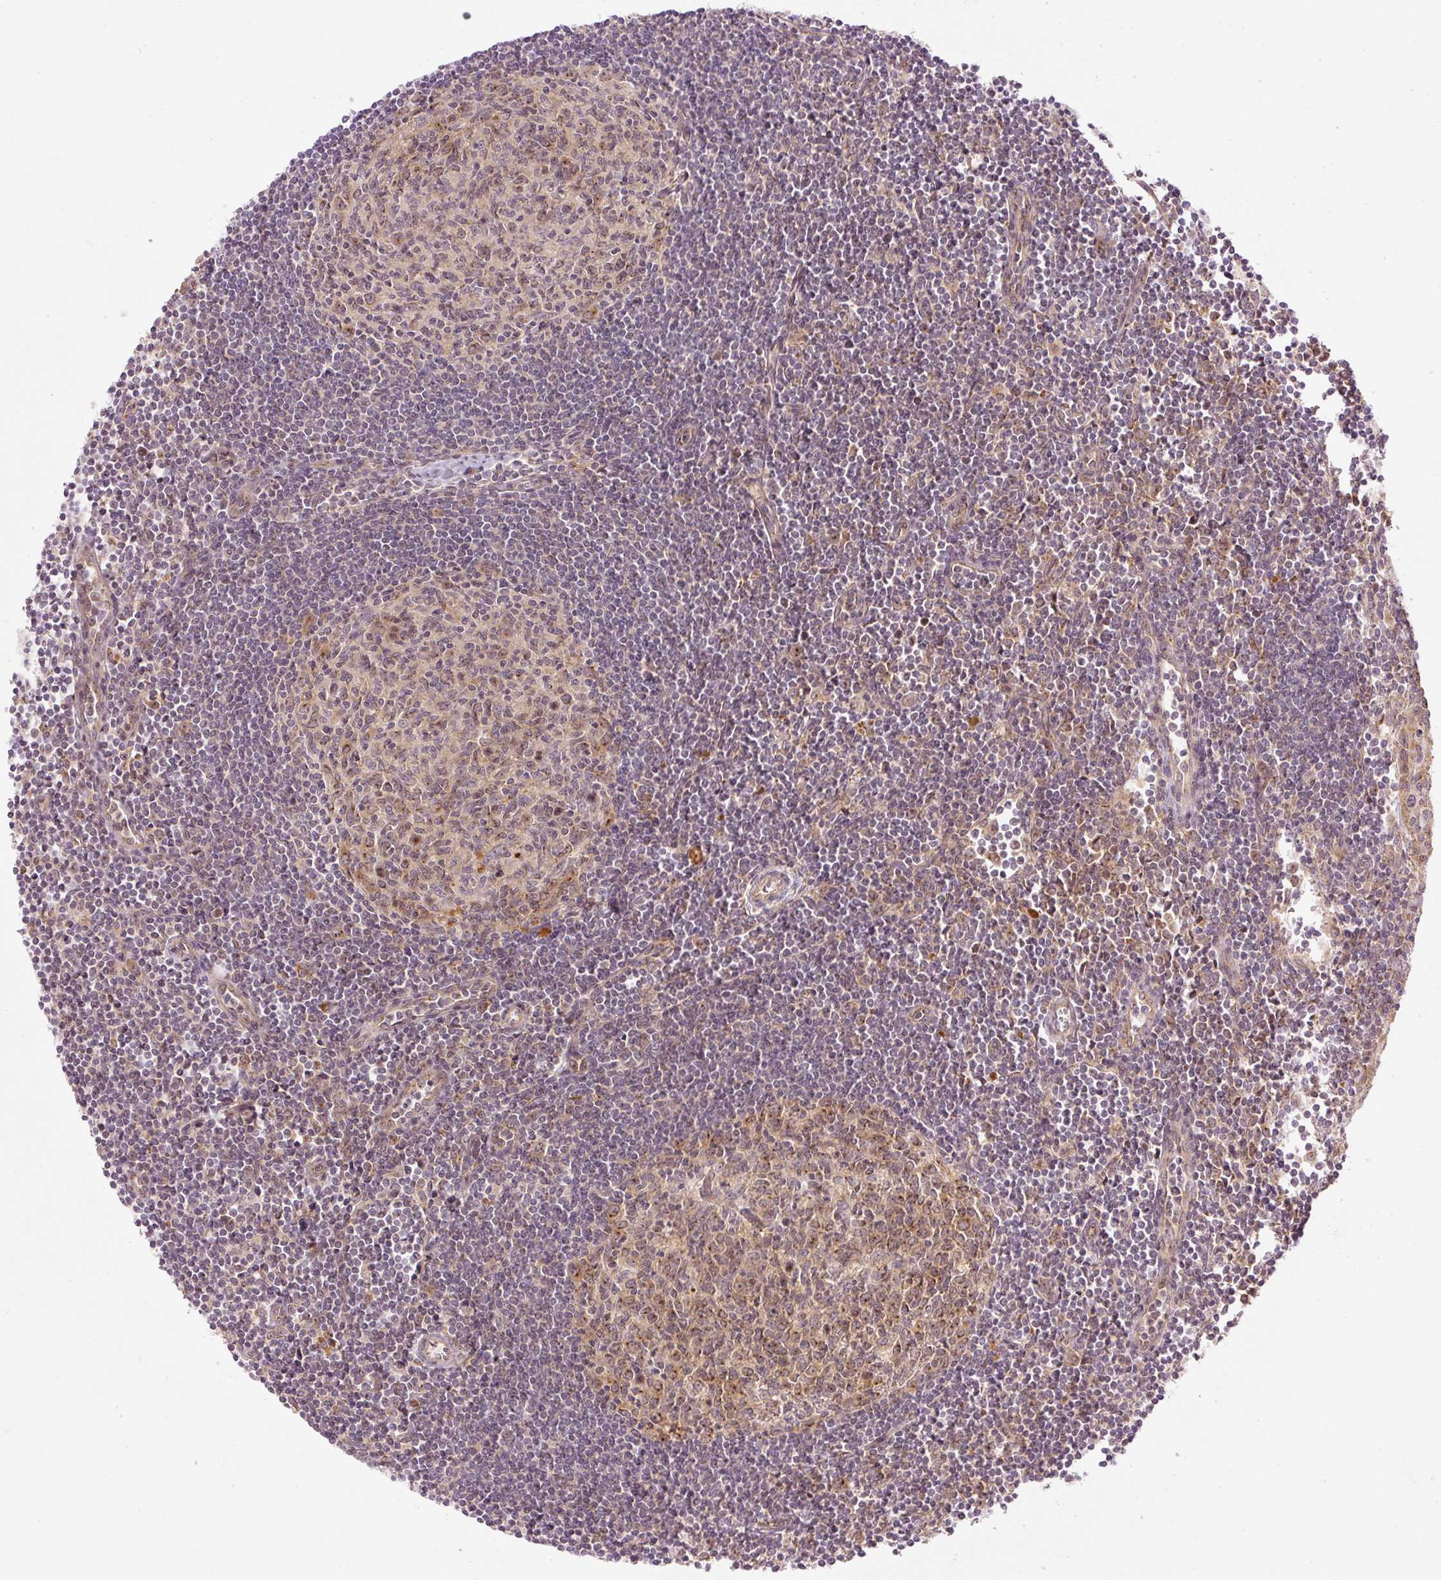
{"staining": {"intensity": "moderate", "quantity": "25%-75%", "location": "cytoplasmic/membranous,nuclear"}, "tissue": "lymph node", "cell_type": "Germinal center cells", "image_type": "normal", "snomed": [{"axis": "morphology", "description": "Normal tissue, NOS"}, {"axis": "topography", "description": "Lymph node"}], "caption": "Brown immunohistochemical staining in normal lymph node demonstrates moderate cytoplasmic/membranous,nuclear expression in about 25%-75% of germinal center cells.", "gene": "MZT2A", "patient": {"sex": "female", "age": 29}}